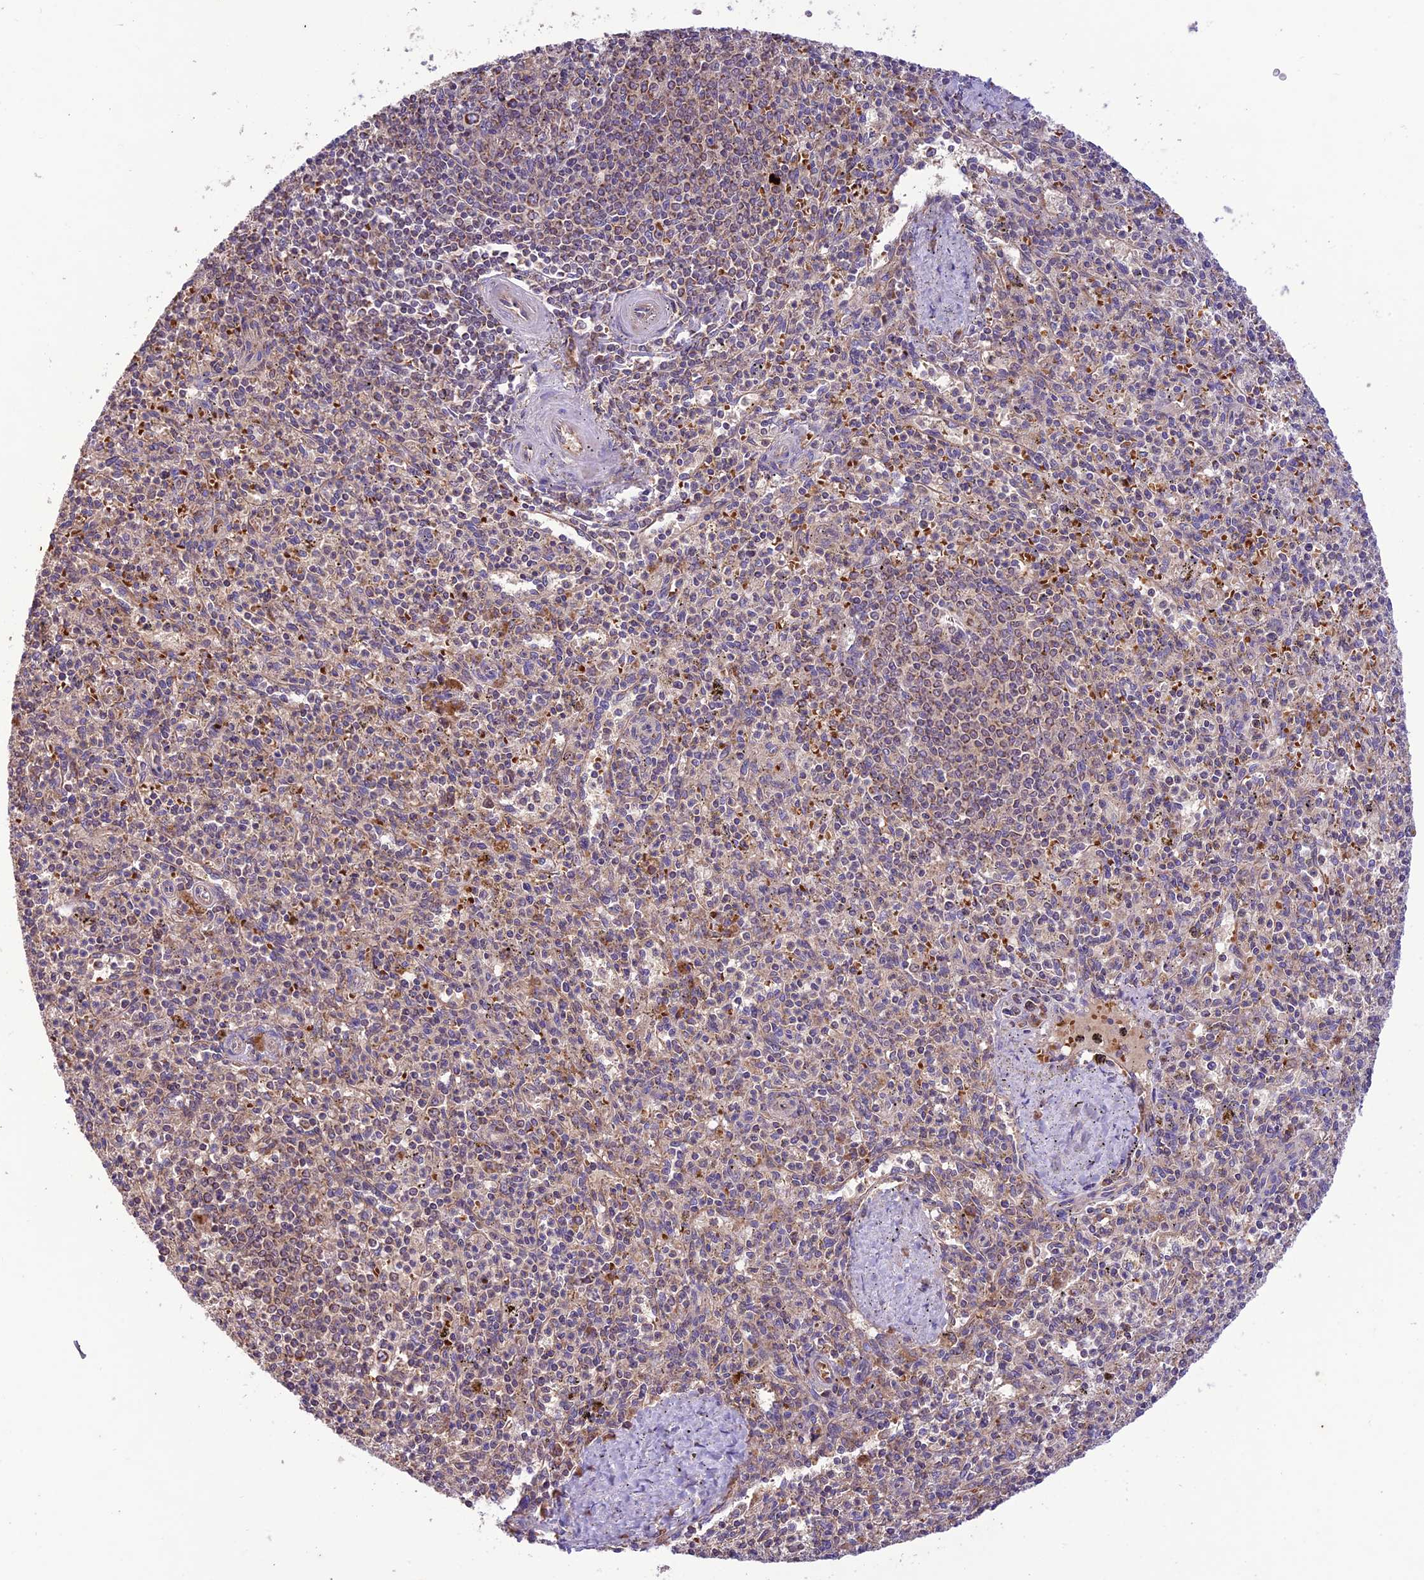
{"staining": {"intensity": "moderate", "quantity": "<25%", "location": "cytoplasmic/membranous"}, "tissue": "spleen", "cell_type": "Cells in red pulp", "image_type": "normal", "snomed": [{"axis": "morphology", "description": "Normal tissue, NOS"}, {"axis": "topography", "description": "Spleen"}], "caption": "IHC of normal human spleen shows low levels of moderate cytoplasmic/membranous positivity in approximately <25% of cells in red pulp.", "gene": "NDUFAF1", "patient": {"sex": "male", "age": 72}}